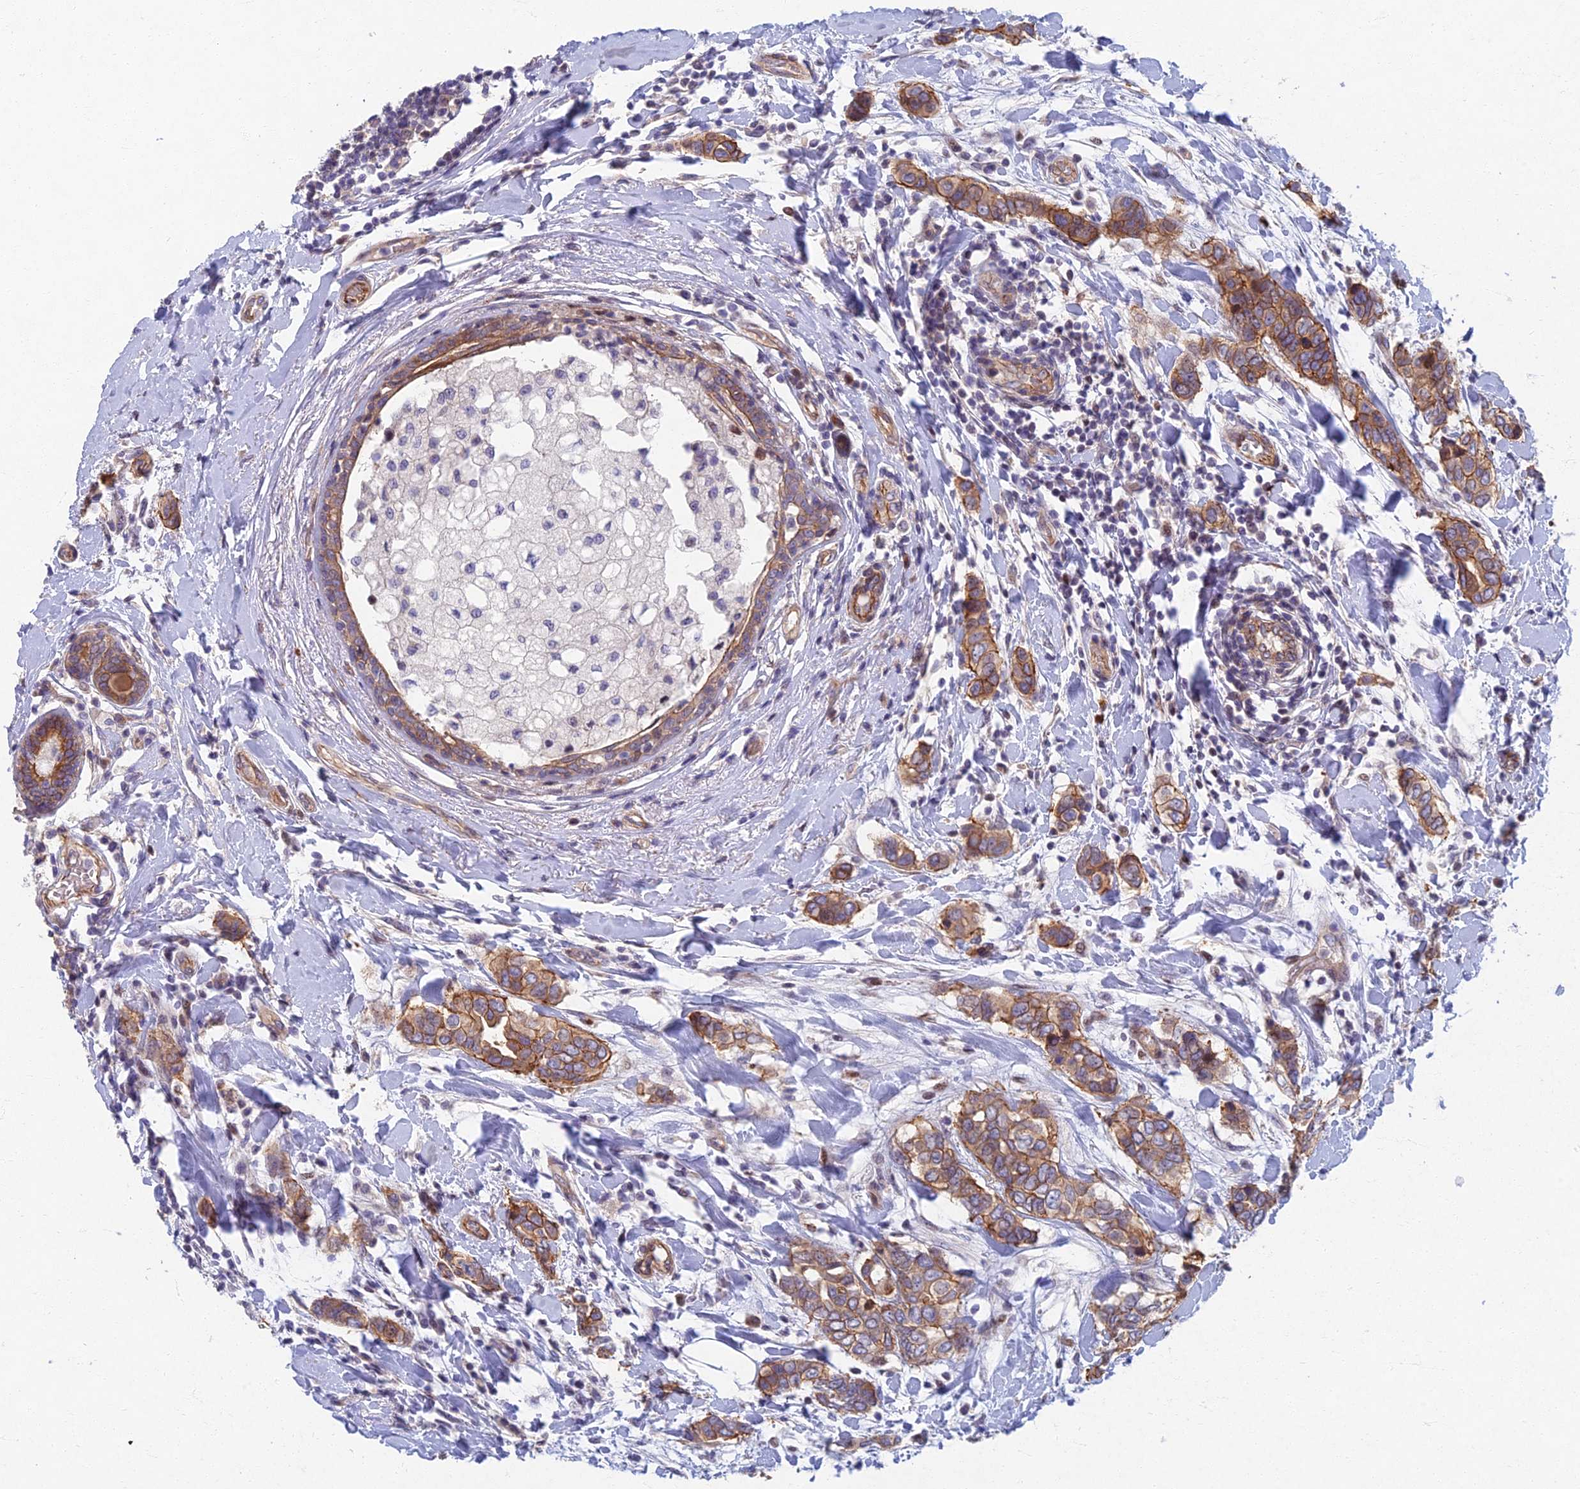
{"staining": {"intensity": "moderate", "quantity": ">75%", "location": "cytoplasmic/membranous"}, "tissue": "breast cancer", "cell_type": "Tumor cells", "image_type": "cancer", "snomed": [{"axis": "morphology", "description": "Lobular carcinoma"}, {"axis": "topography", "description": "Breast"}], "caption": "Immunohistochemistry (IHC) (DAB) staining of human breast cancer reveals moderate cytoplasmic/membranous protein positivity in about >75% of tumor cells. Nuclei are stained in blue.", "gene": "RHBDL2", "patient": {"sex": "female", "age": 51}}